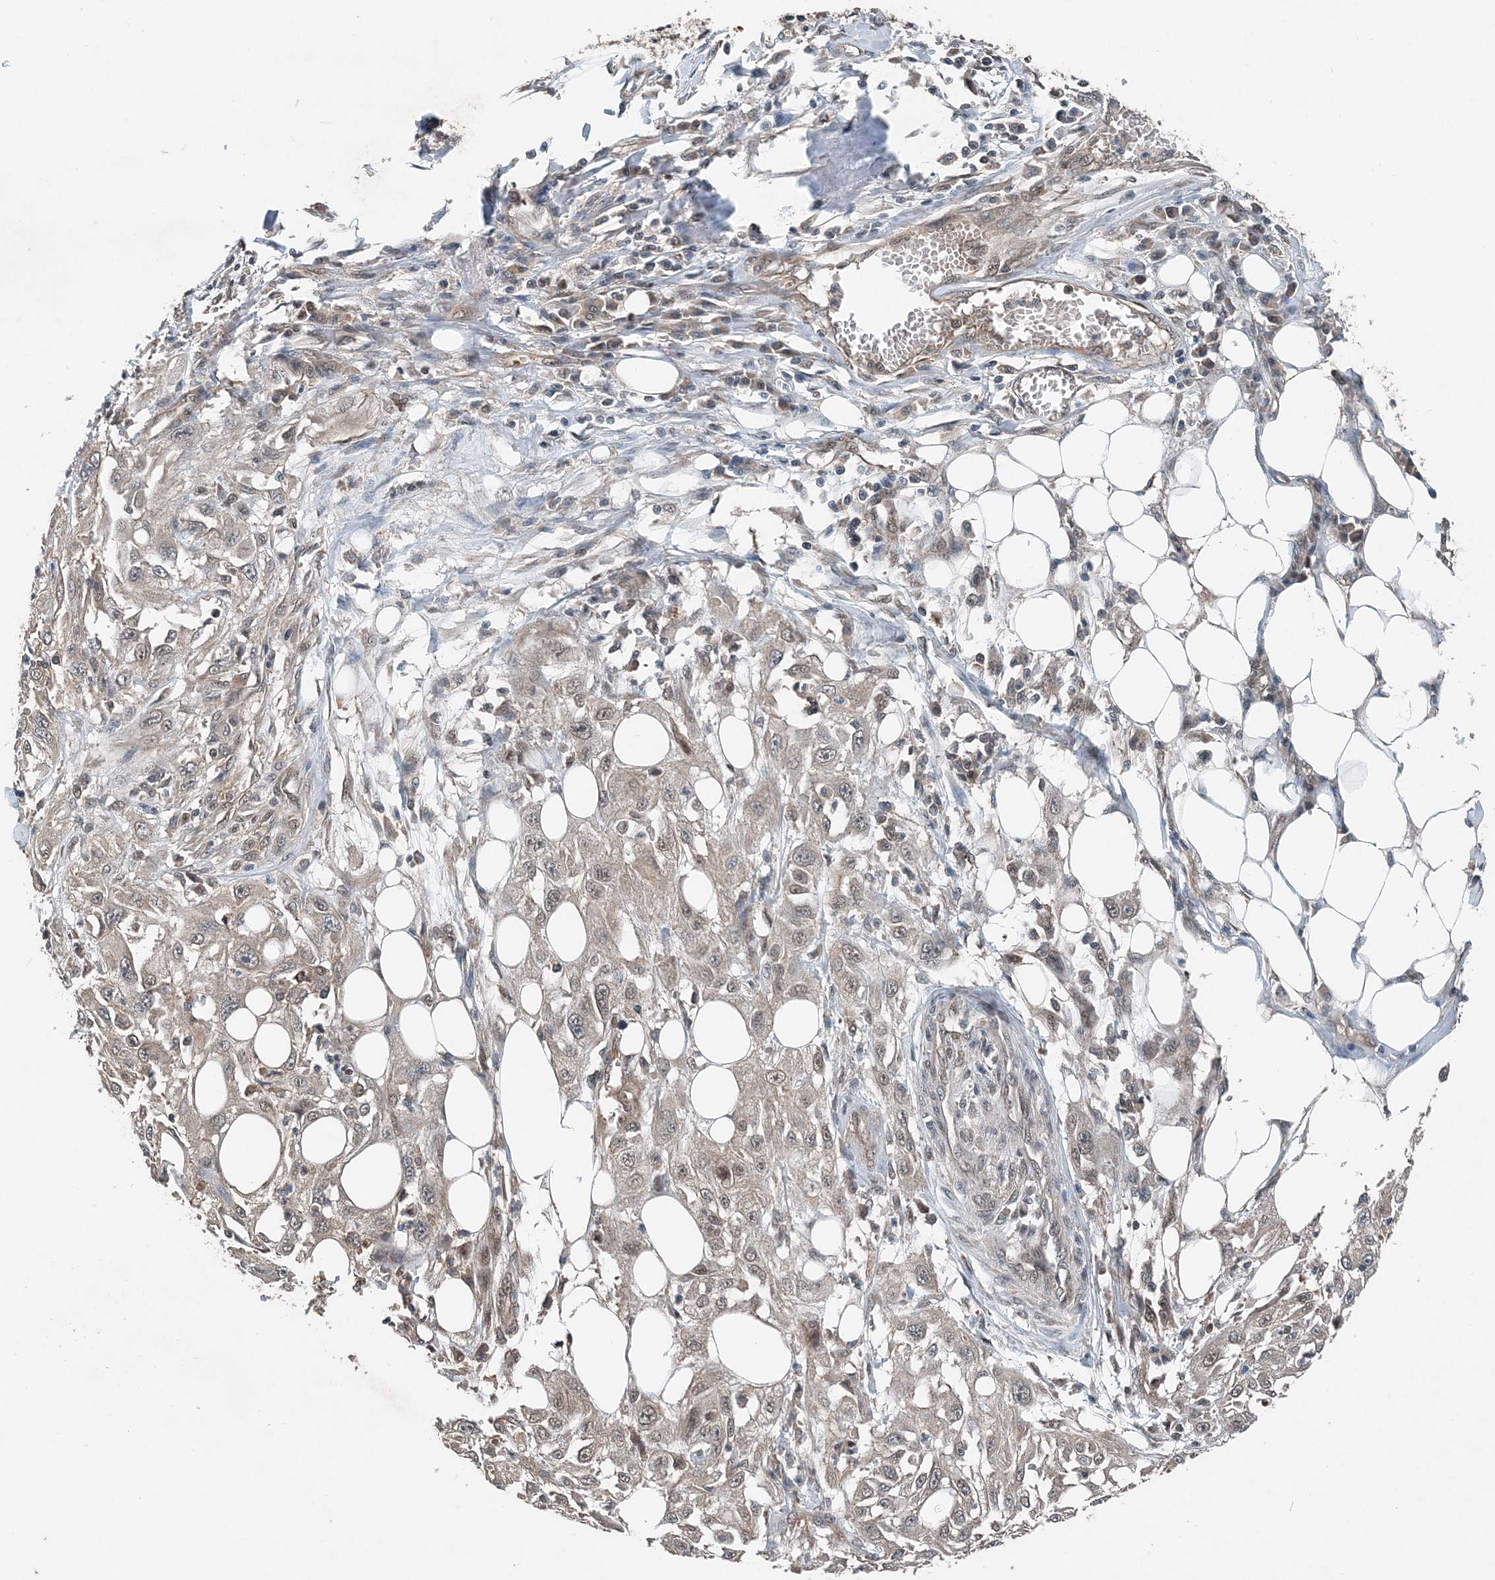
{"staining": {"intensity": "weak", "quantity": "<25%", "location": "cytoplasmic/membranous,nuclear"}, "tissue": "skin cancer", "cell_type": "Tumor cells", "image_type": "cancer", "snomed": [{"axis": "morphology", "description": "Squamous cell carcinoma, NOS"}, {"axis": "topography", "description": "Skin"}], "caption": "There is no significant positivity in tumor cells of skin cancer (squamous cell carcinoma).", "gene": "SMPD3", "patient": {"sex": "male", "age": 75}}